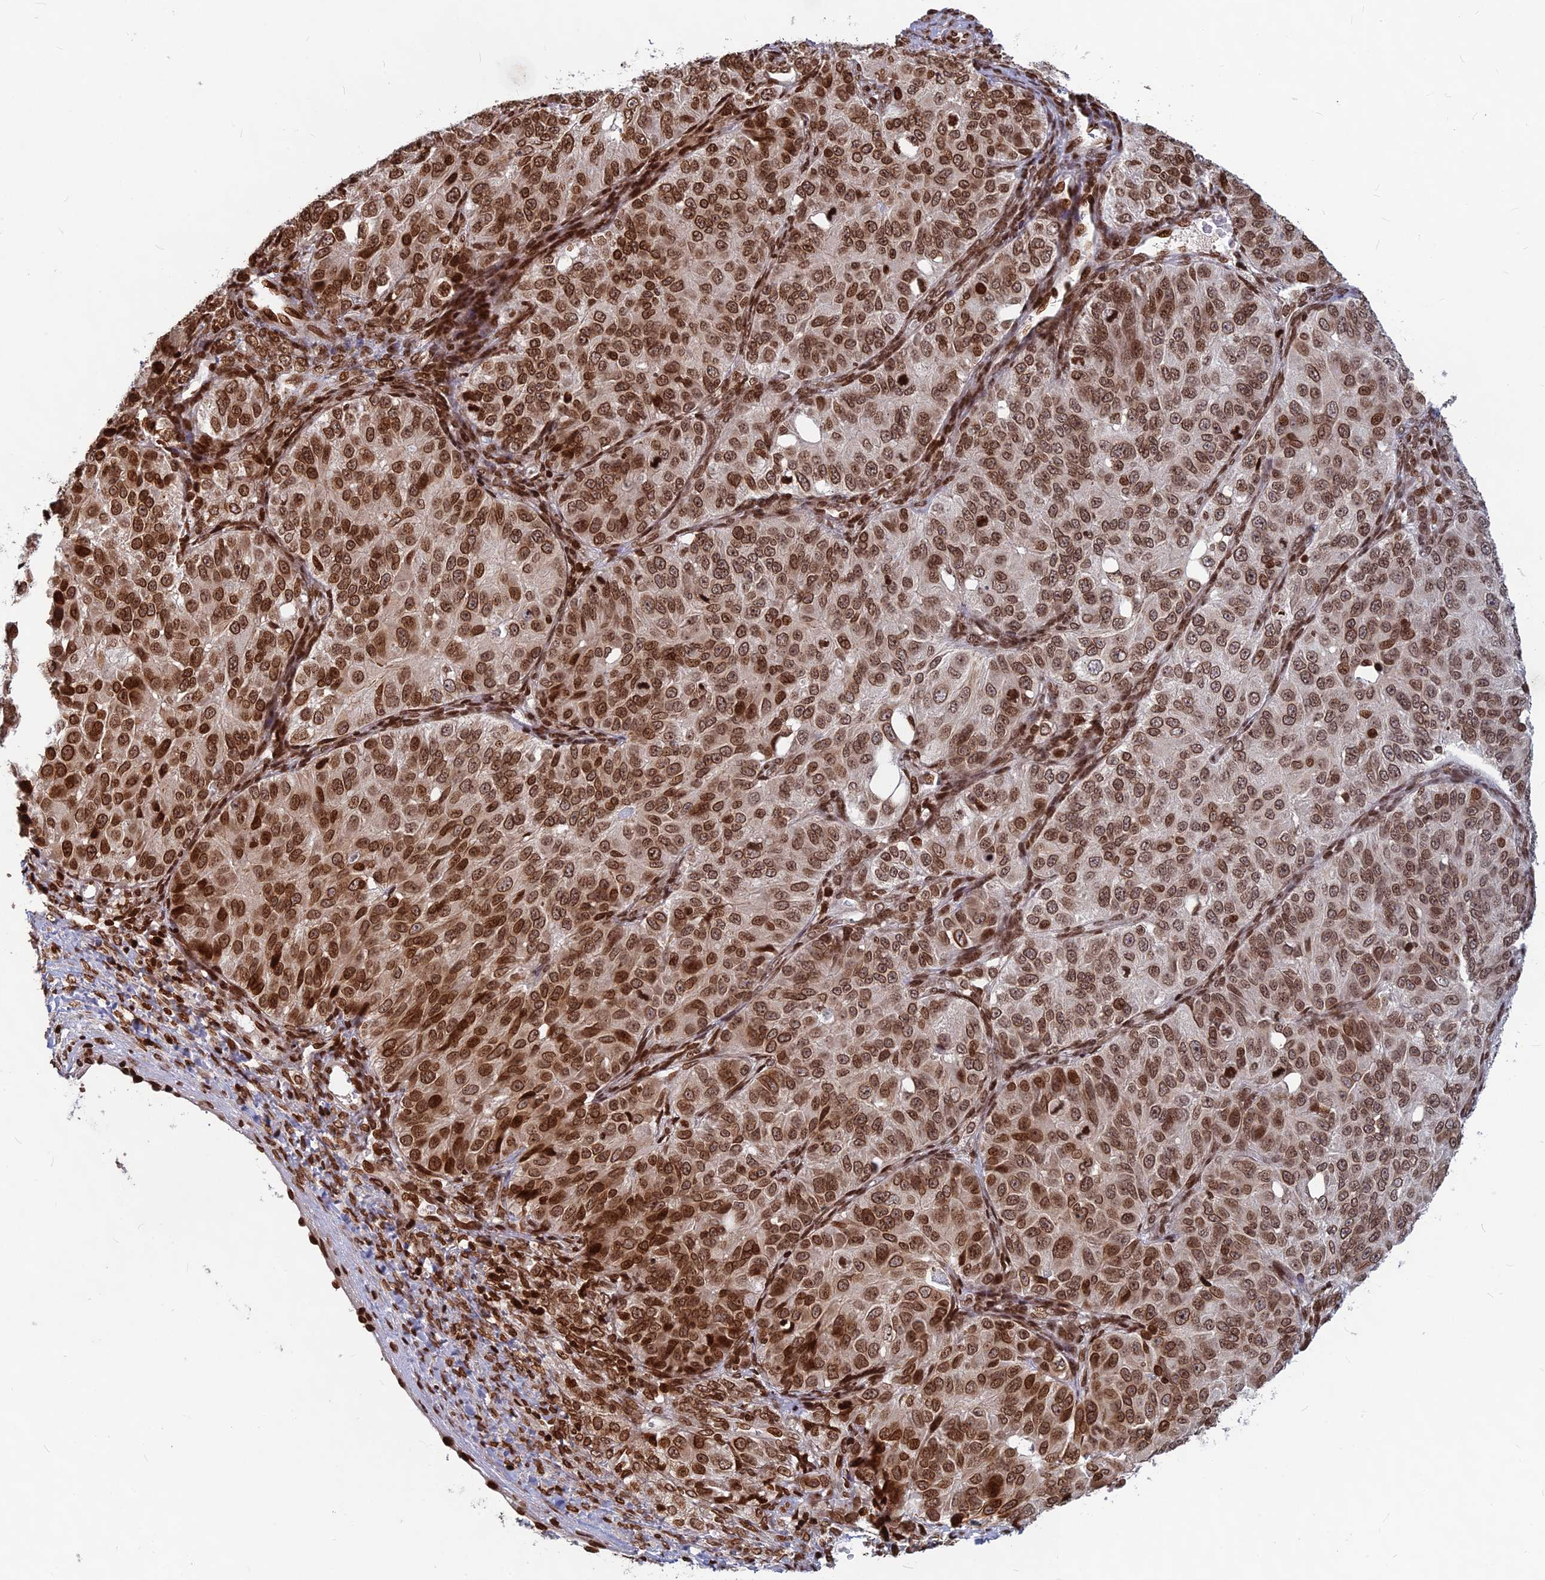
{"staining": {"intensity": "strong", "quantity": ">75%", "location": "nuclear"}, "tissue": "ovarian cancer", "cell_type": "Tumor cells", "image_type": "cancer", "snomed": [{"axis": "morphology", "description": "Carcinoma, endometroid"}, {"axis": "topography", "description": "Ovary"}], "caption": "DAB immunohistochemical staining of endometroid carcinoma (ovarian) shows strong nuclear protein staining in about >75% of tumor cells. The protein is shown in brown color, while the nuclei are stained blue.", "gene": "TET2", "patient": {"sex": "female", "age": 51}}